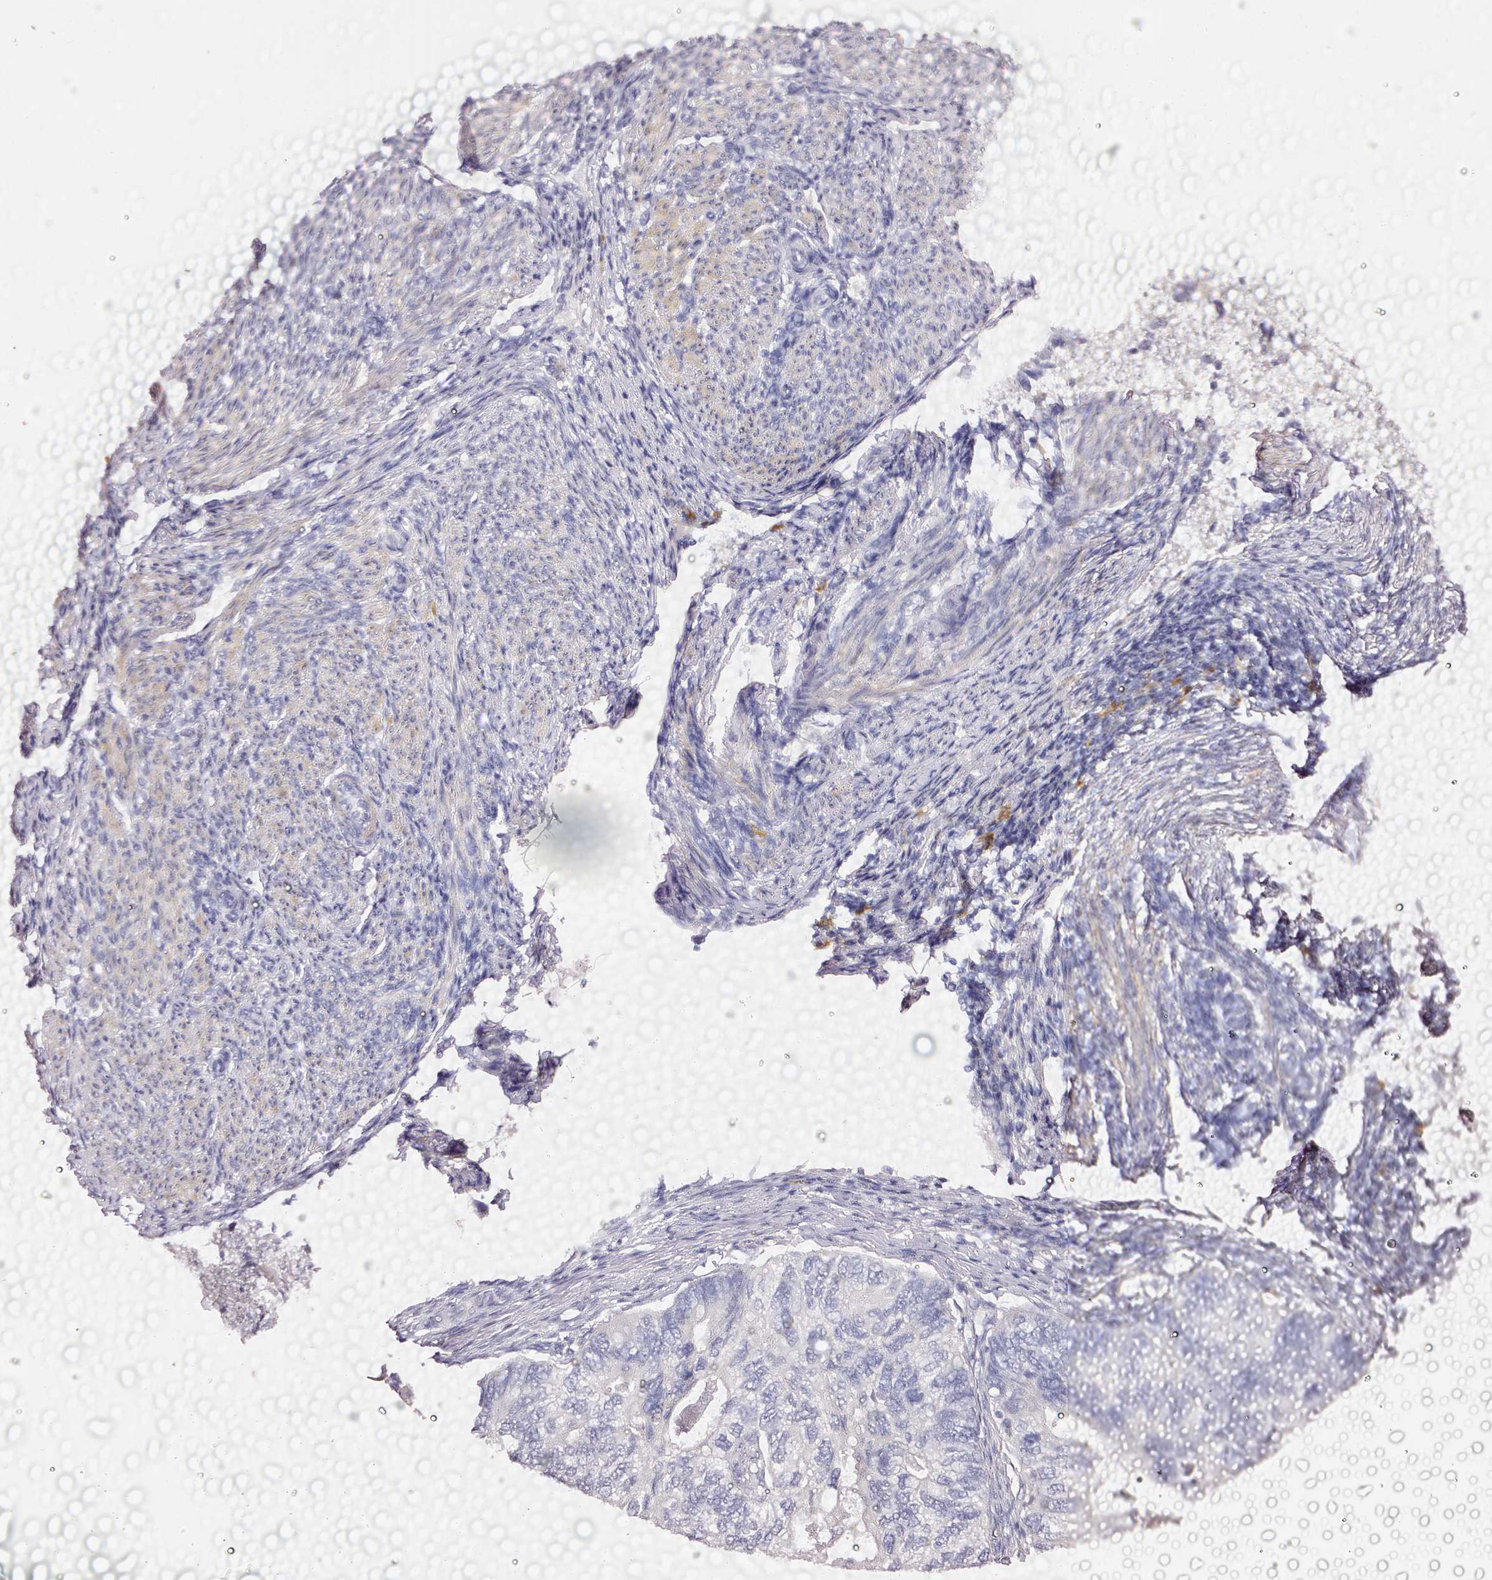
{"staining": {"intensity": "negative", "quantity": "none", "location": "none"}, "tissue": "endometrial cancer", "cell_type": "Tumor cells", "image_type": "cancer", "snomed": [{"axis": "morphology", "description": "Carcinoma, NOS"}, {"axis": "topography", "description": "Uterus"}], "caption": "Micrograph shows no significant protein expression in tumor cells of endometrial cancer (carcinoma).", "gene": "CYB561A3", "patient": {"sex": "female", "age": 76}}